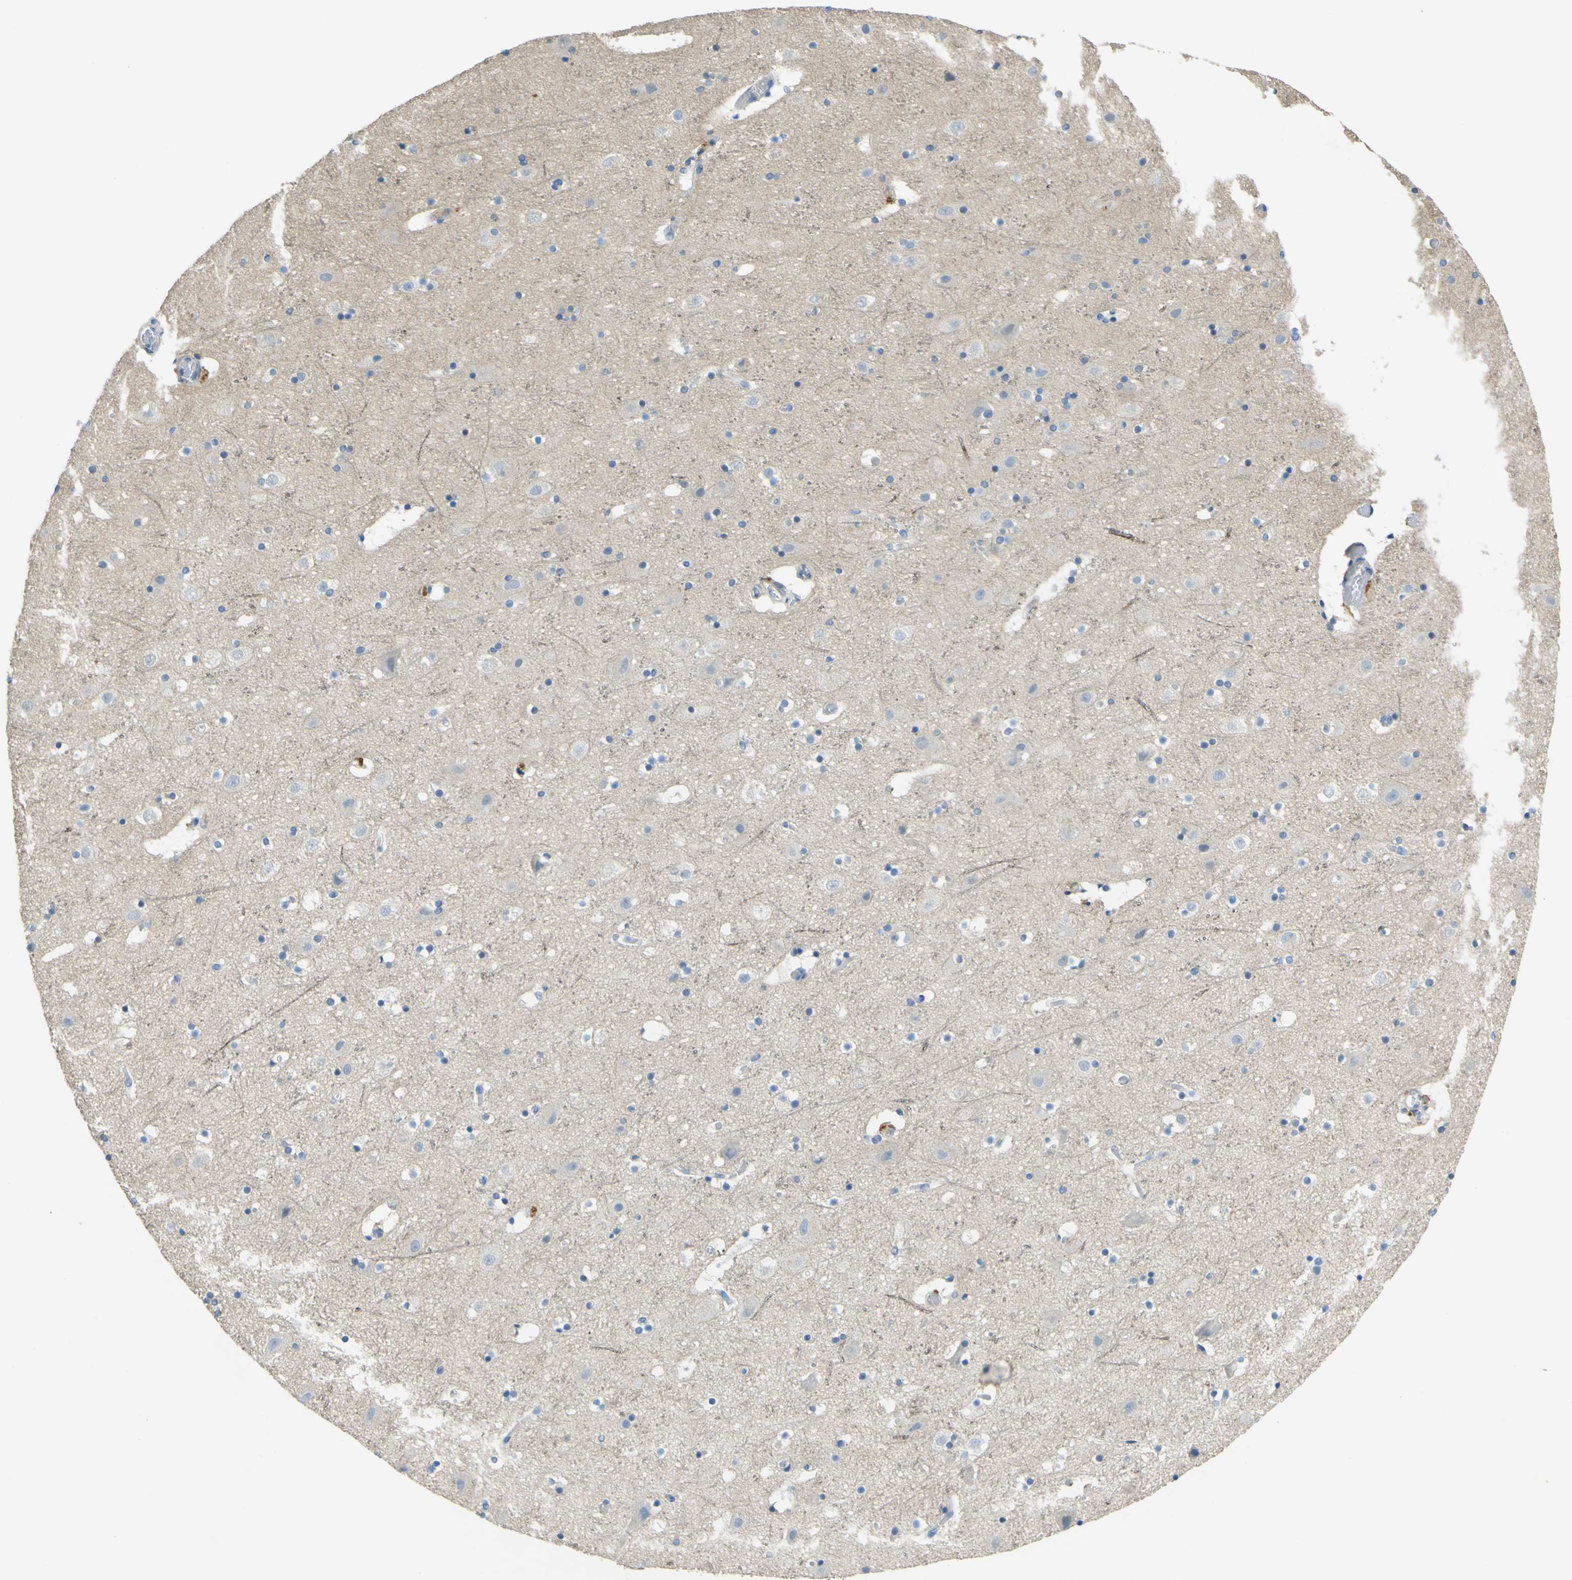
{"staining": {"intensity": "negative", "quantity": "none", "location": "none"}, "tissue": "cerebral cortex", "cell_type": "Endothelial cells", "image_type": "normal", "snomed": [{"axis": "morphology", "description": "Normal tissue, NOS"}, {"axis": "topography", "description": "Cerebral cortex"}], "caption": "Immunohistochemistry (IHC) micrograph of unremarkable cerebral cortex stained for a protein (brown), which exhibits no expression in endothelial cells. Brightfield microscopy of immunohistochemistry stained with DAB (brown) and hematoxylin (blue), captured at high magnification.", "gene": "OGN", "patient": {"sex": "male", "age": 45}}